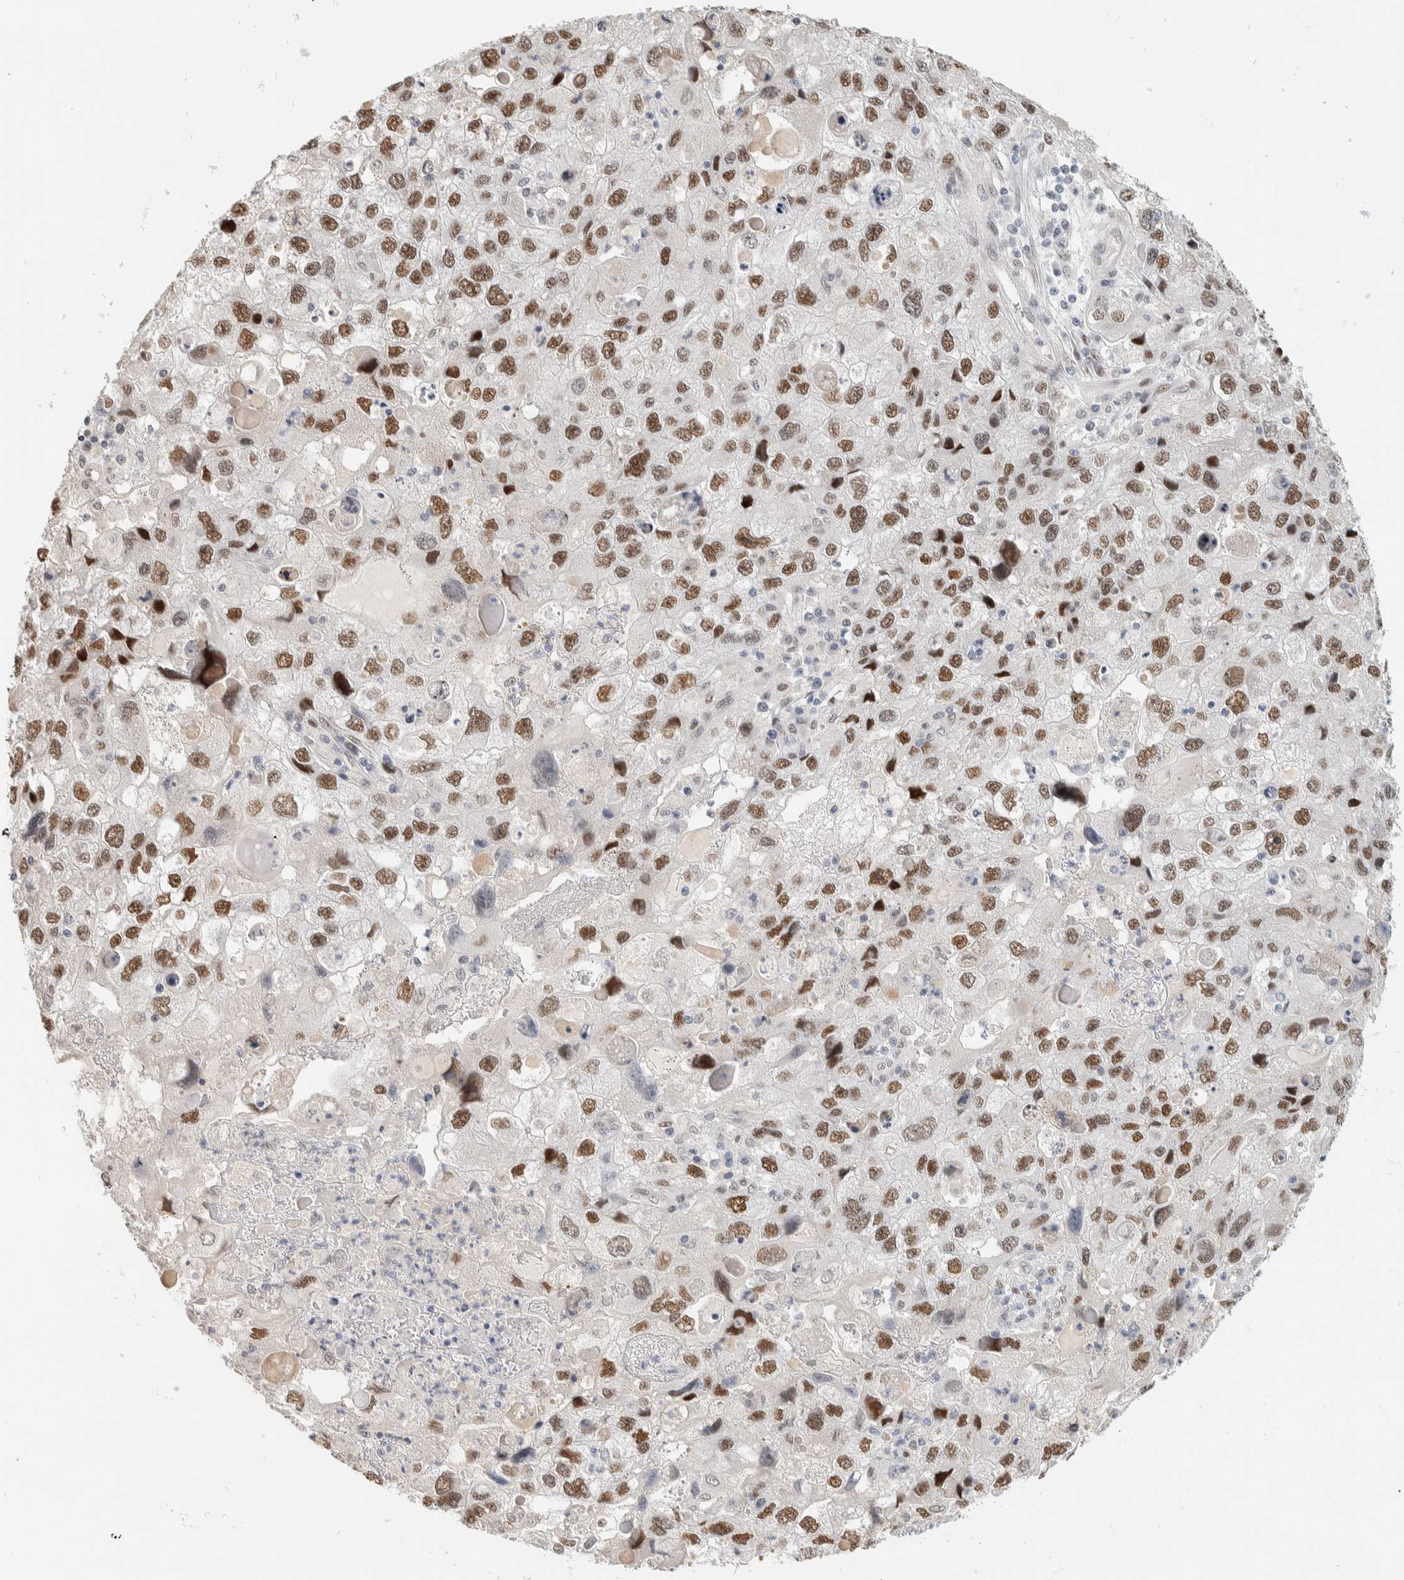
{"staining": {"intensity": "moderate", "quantity": ">75%", "location": "nuclear"}, "tissue": "endometrial cancer", "cell_type": "Tumor cells", "image_type": "cancer", "snomed": [{"axis": "morphology", "description": "Adenocarcinoma, NOS"}, {"axis": "topography", "description": "Endometrium"}], "caption": "Protein expression analysis of human endometrial cancer (adenocarcinoma) reveals moderate nuclear expression in about >75% of tumor cells.", "gene": "PUS7", "patient": {"sex": "female", "age": 49}}